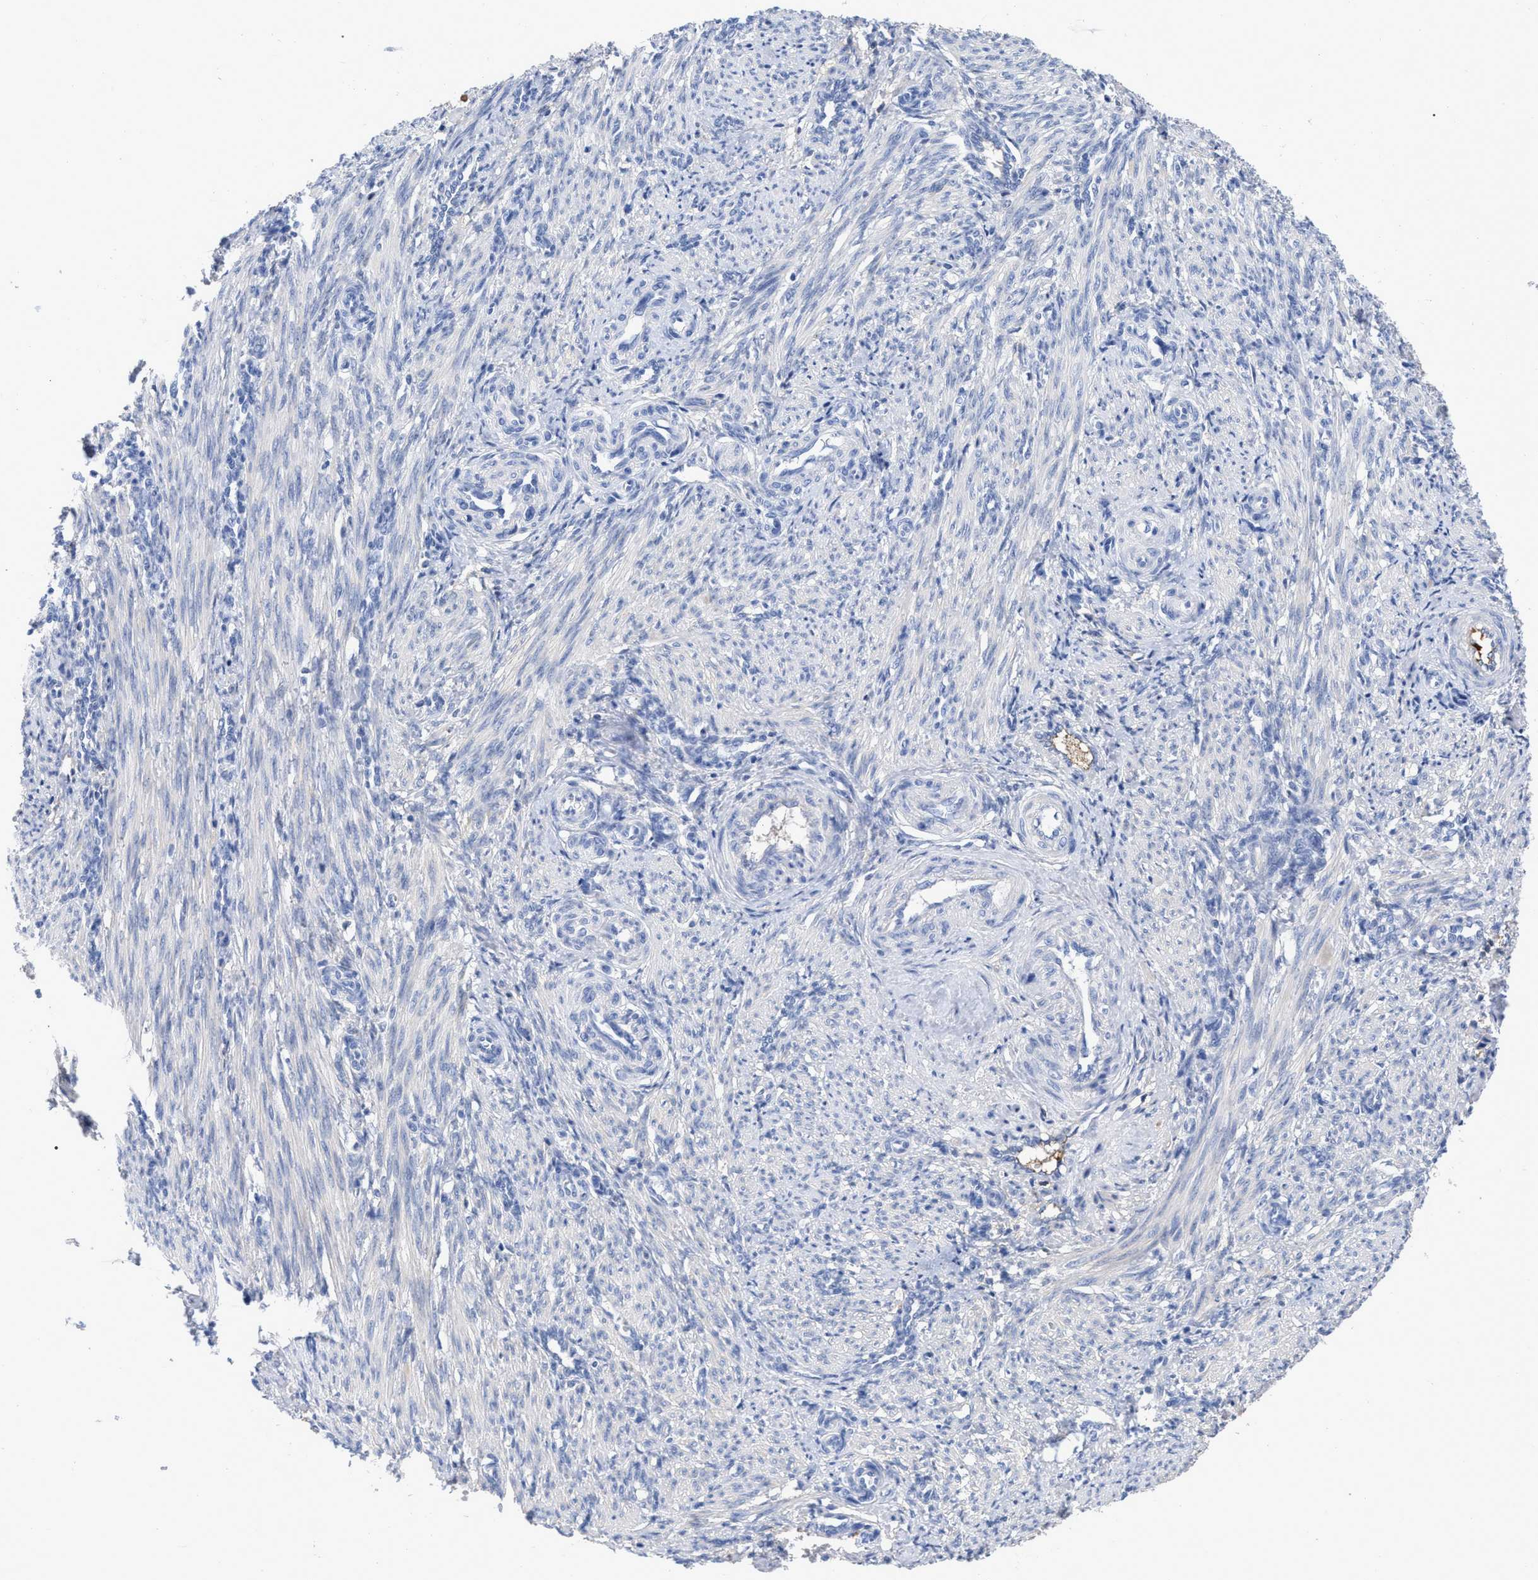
{"staining": {"intensity": "negative", "quantity": "none", "location": "none"}, "tissue": "smooth muscle", "cell_type": "Smooth muscle cells", "image_type": "normal", "snomed": [{"axis": "morphology", "description": "Normal tissue, NOS"}, {"axis": "topography", "description": "Endometrium"}], "caption": "Immunohistochemical staining of normal smooth muscle displays no significant positivity in smooth muscle cells.", "gene": "IGHV5", "patient": {"sex": "female", "age": 33}}